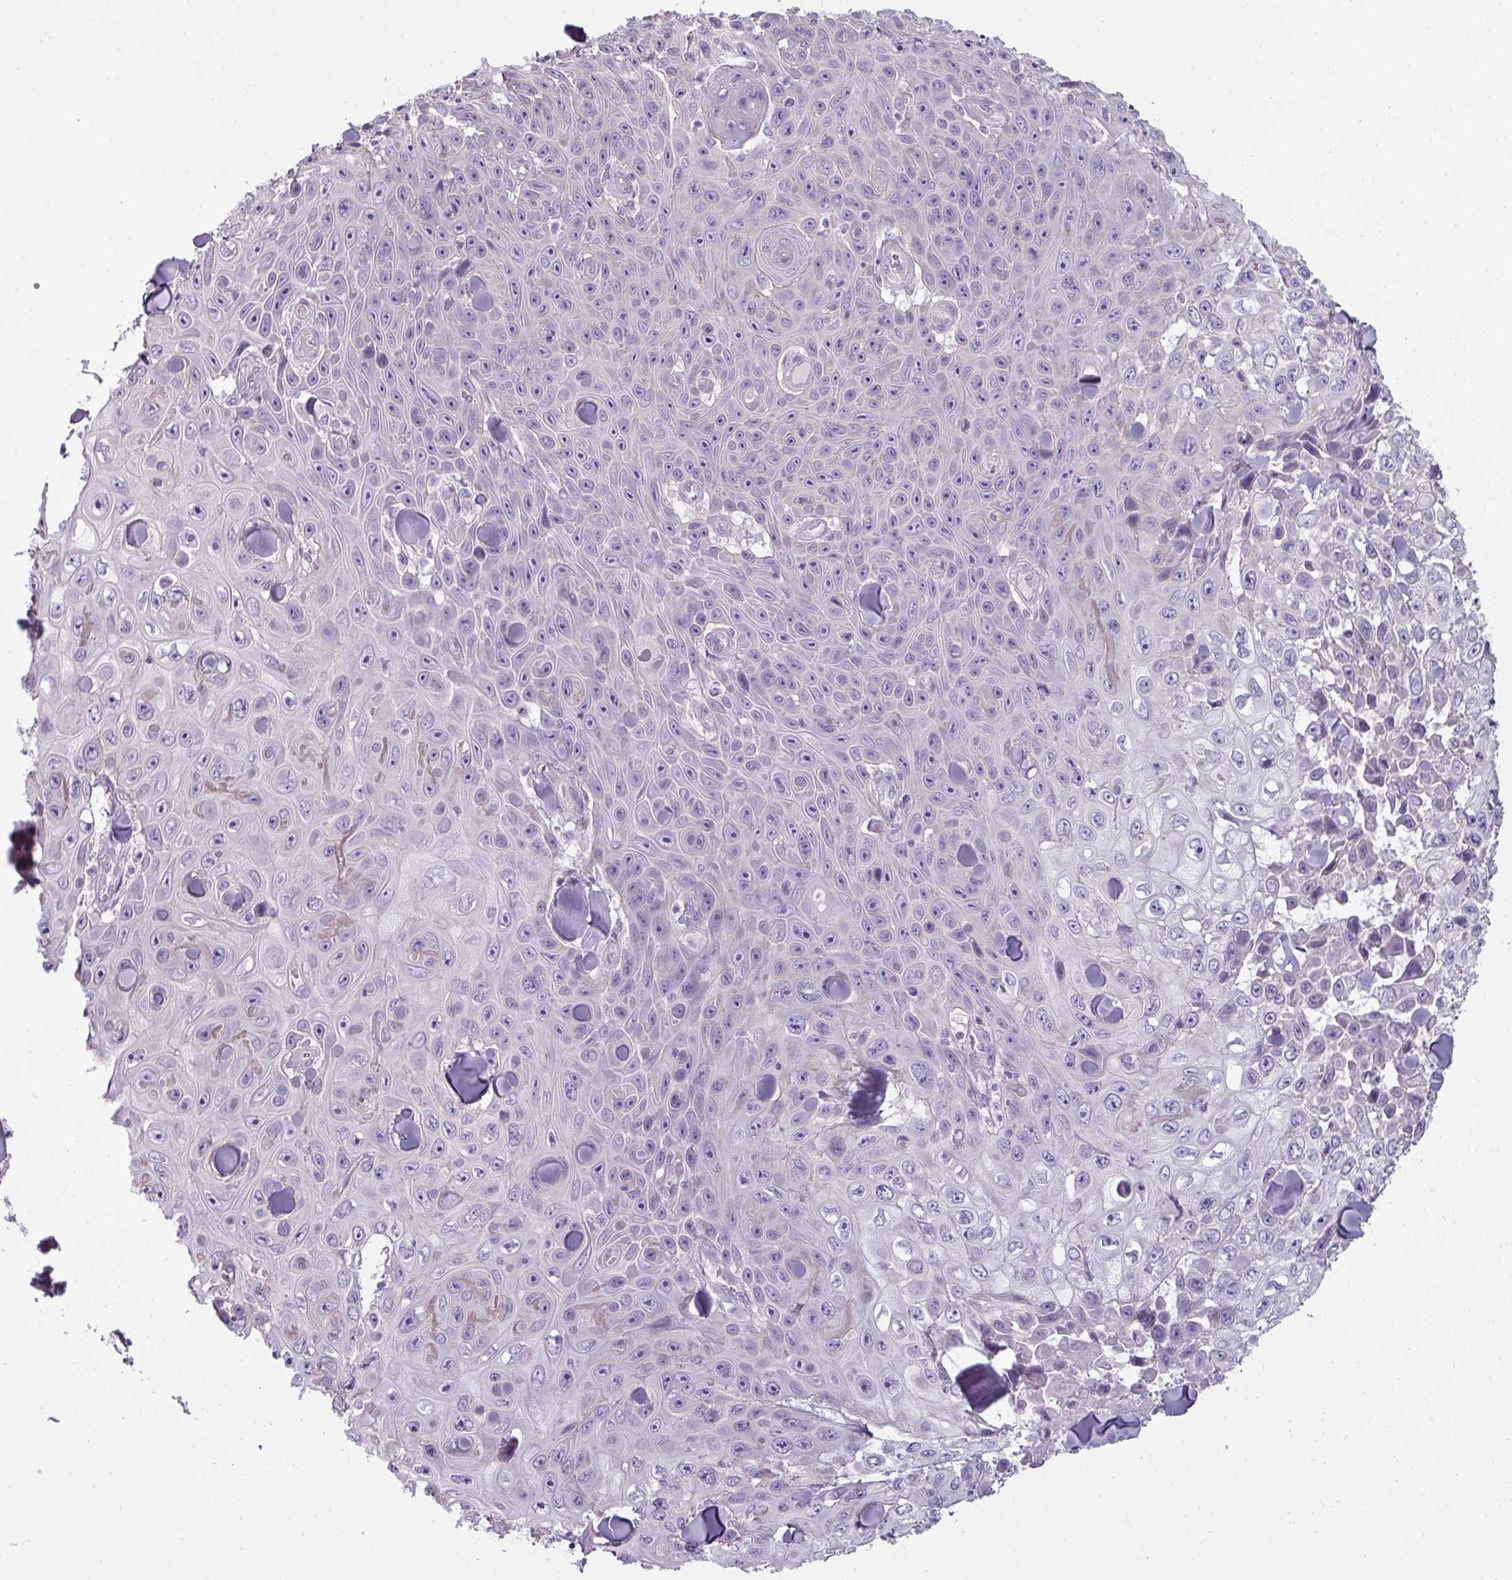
{"staining": {"intensity": "negative", "quantity": "none", "location": "none"}, "tissue": "skin cancer", "cell_type": "Tumor cells", "image_type": "cancer", "snomed": [{"axis": "morphology", "description": "Squamous cell carcinoma, NOS"}, {"axis": "topography", "description": "Skin"}], "caption": "An image of skin cancer (squamous cell carcinoma) stained for a protein reveals no brown staining in tumor cells. (Immunohistochemistry (ihc), brightfield microscopy, high magnification).", "gene": "ASB1", "patient": {"sex": "male", "age": 82}}